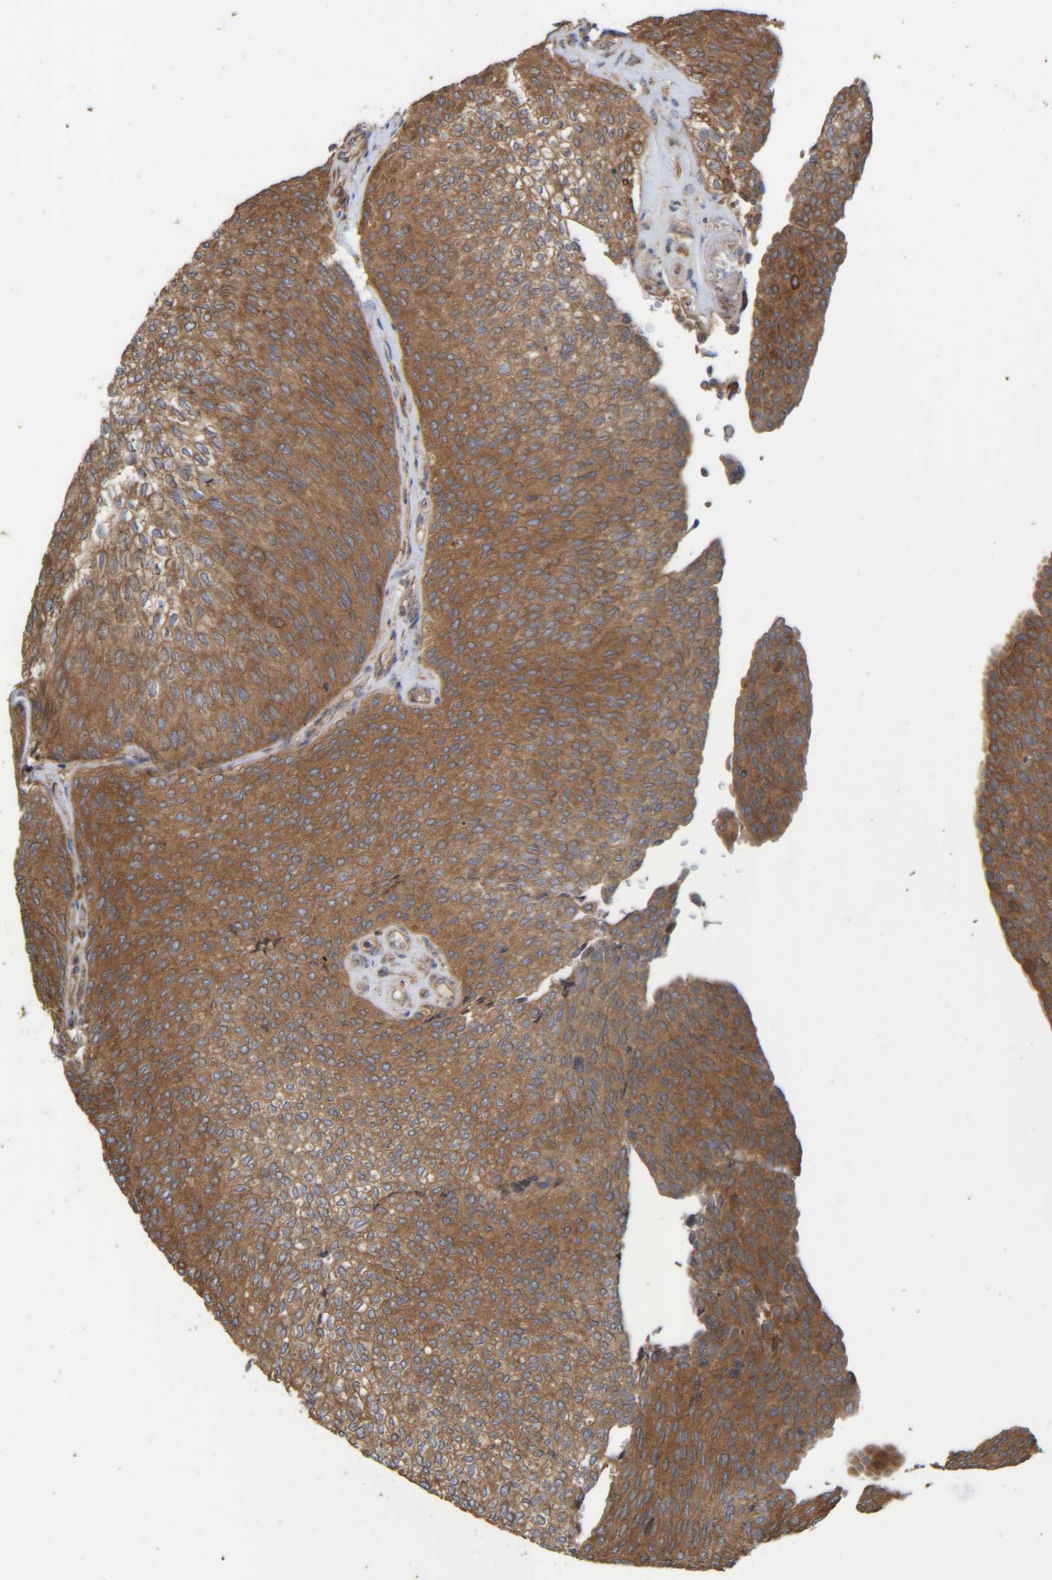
{"staining": {"intensity": "moderate", "quantity": ">75%", "location": "cytoplasmic/membranous"}, "tissue": "urothelial cancer", "cell_type": "Tumor cells", "image_type": "cancer", "snomed": [{"axis": "morphology", "description": "Urothelial carcinoma, Low grade"}, {"axis": "topography", "description": "Urinary bladder"}], "caption": "Brown immunohistochemical staining in human urothelial cancer reveals moderate cytoplasmic/membranous staining in approximately >75% of tumor cells.", "gene": "CCDC57", "patient": {"sex": "female", "age": 79}}